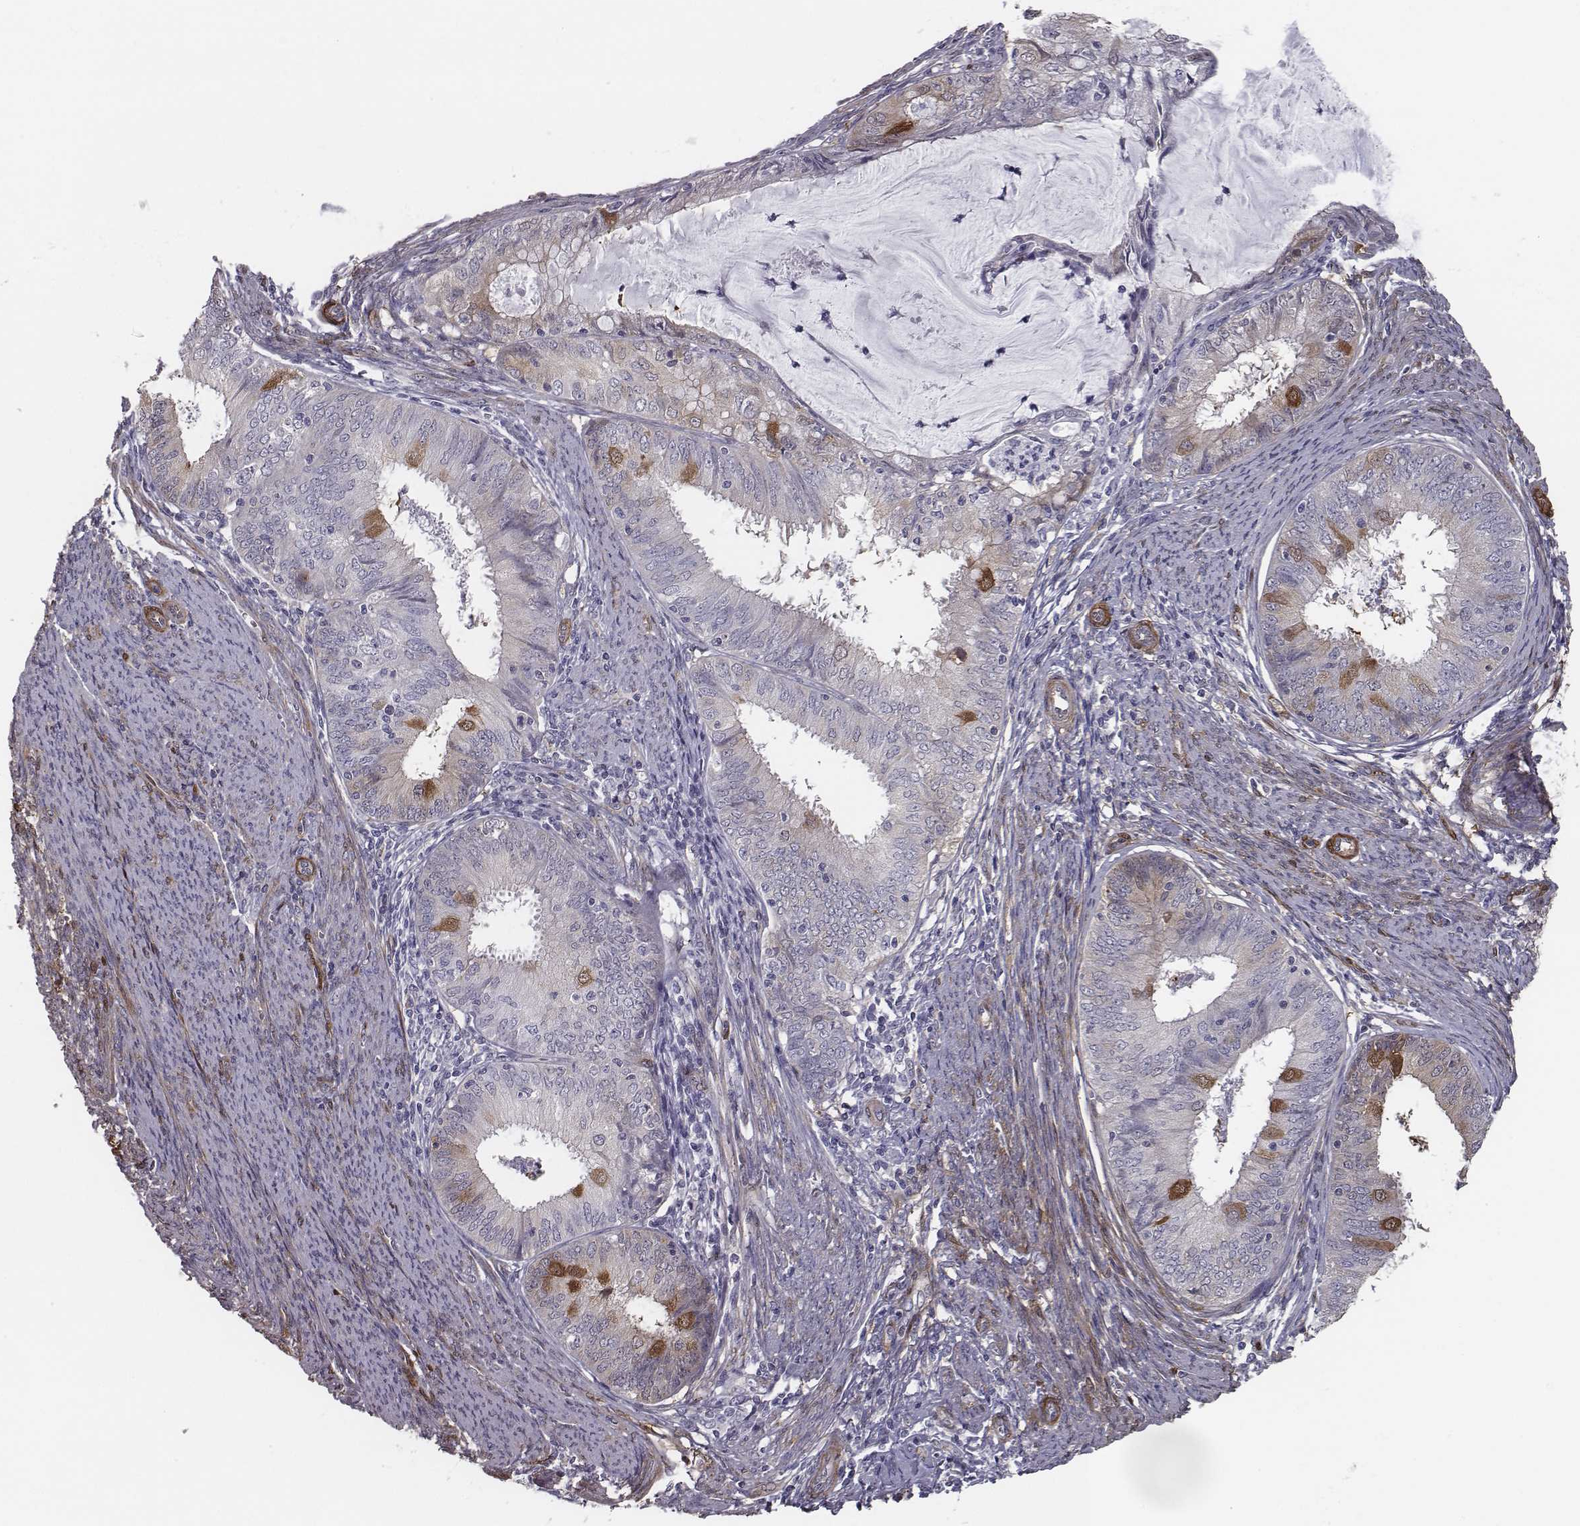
{"staining": {"intensity": "moderate", "quantity": "<25%", "location": "cytoplasmic/membranous"}, "tissue": "endometrial cancer", "cell_type": "Tumor cells", "image_type": "cancer", "snomed": [{"axis": "morphology", "description": "Adenocarcinoma, NOS"}, {"axis": "topography", "description": "Endometrium"}], "caption": "Brown immunohistochemical staining in endometrial adenocarcinoma demonstrates moderate cytoplasmic/membranous expression in approximately <25% of tumor cells. (Brightfield microscopy of DAB IHC at high magnification).", "gene": "ISYNA1", "patient": {"sex": "female", "age": 57}}